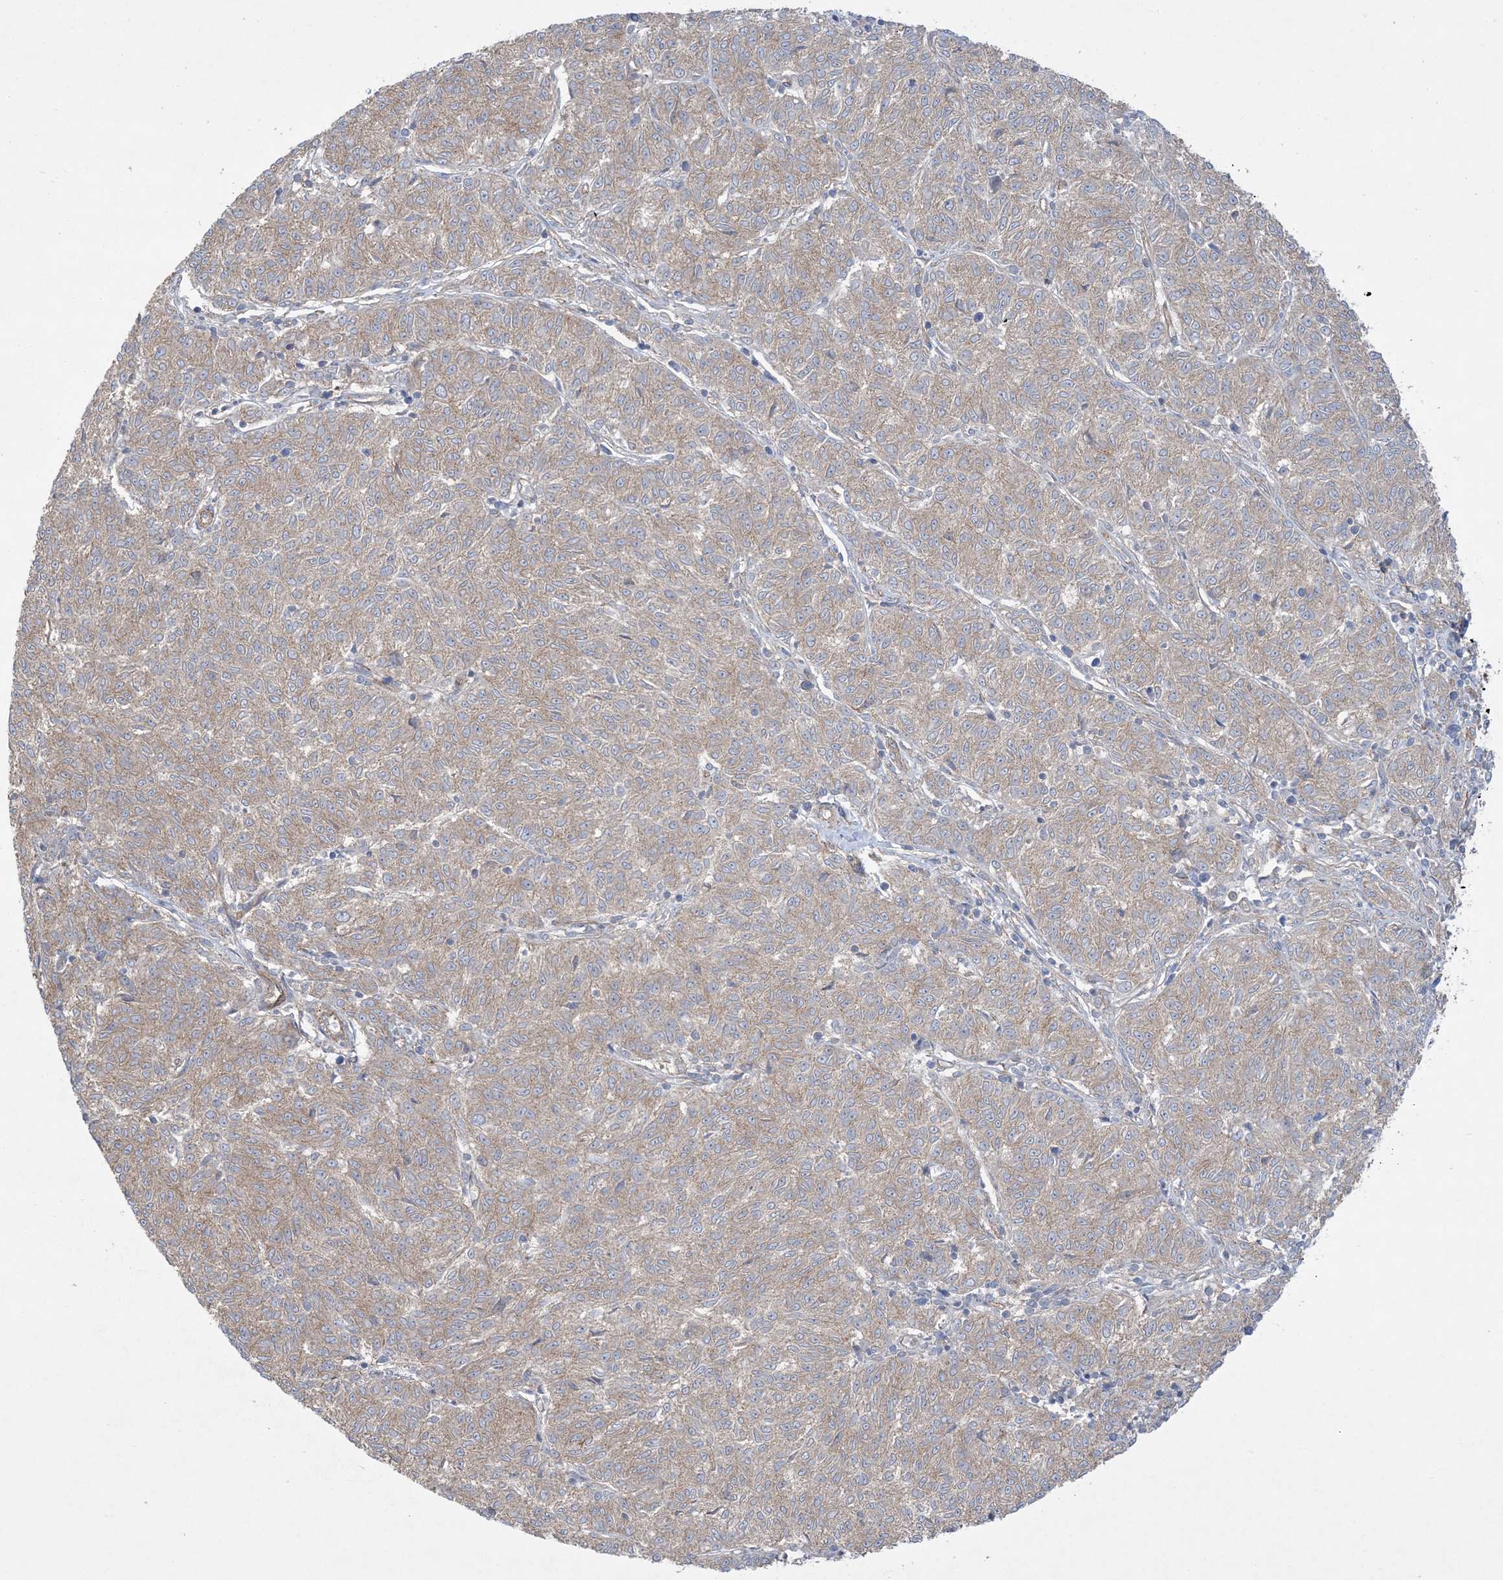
{"staining": {"intensity": "weak", "quantity": "25%-75%", "location": "cytoplasmic/membranous"}, "tissue": "melanoma", "cell_type": "Tumor cells", "image_type": "cancer", "snomed": [{"axis": "morphology", "description": "Malignant melanoma, NOS"}, {"axis": "topography", "description": "Skin"}], "caption": "Immunohistochemistry image of human melanoma stained for a protein (brown), which displays low levels of weak cytoplasmic/membranous expression in approximately 25%-75% of tumor cells.", "gene": "CCNY", "patient": {"sex": "female", "age": 72}}